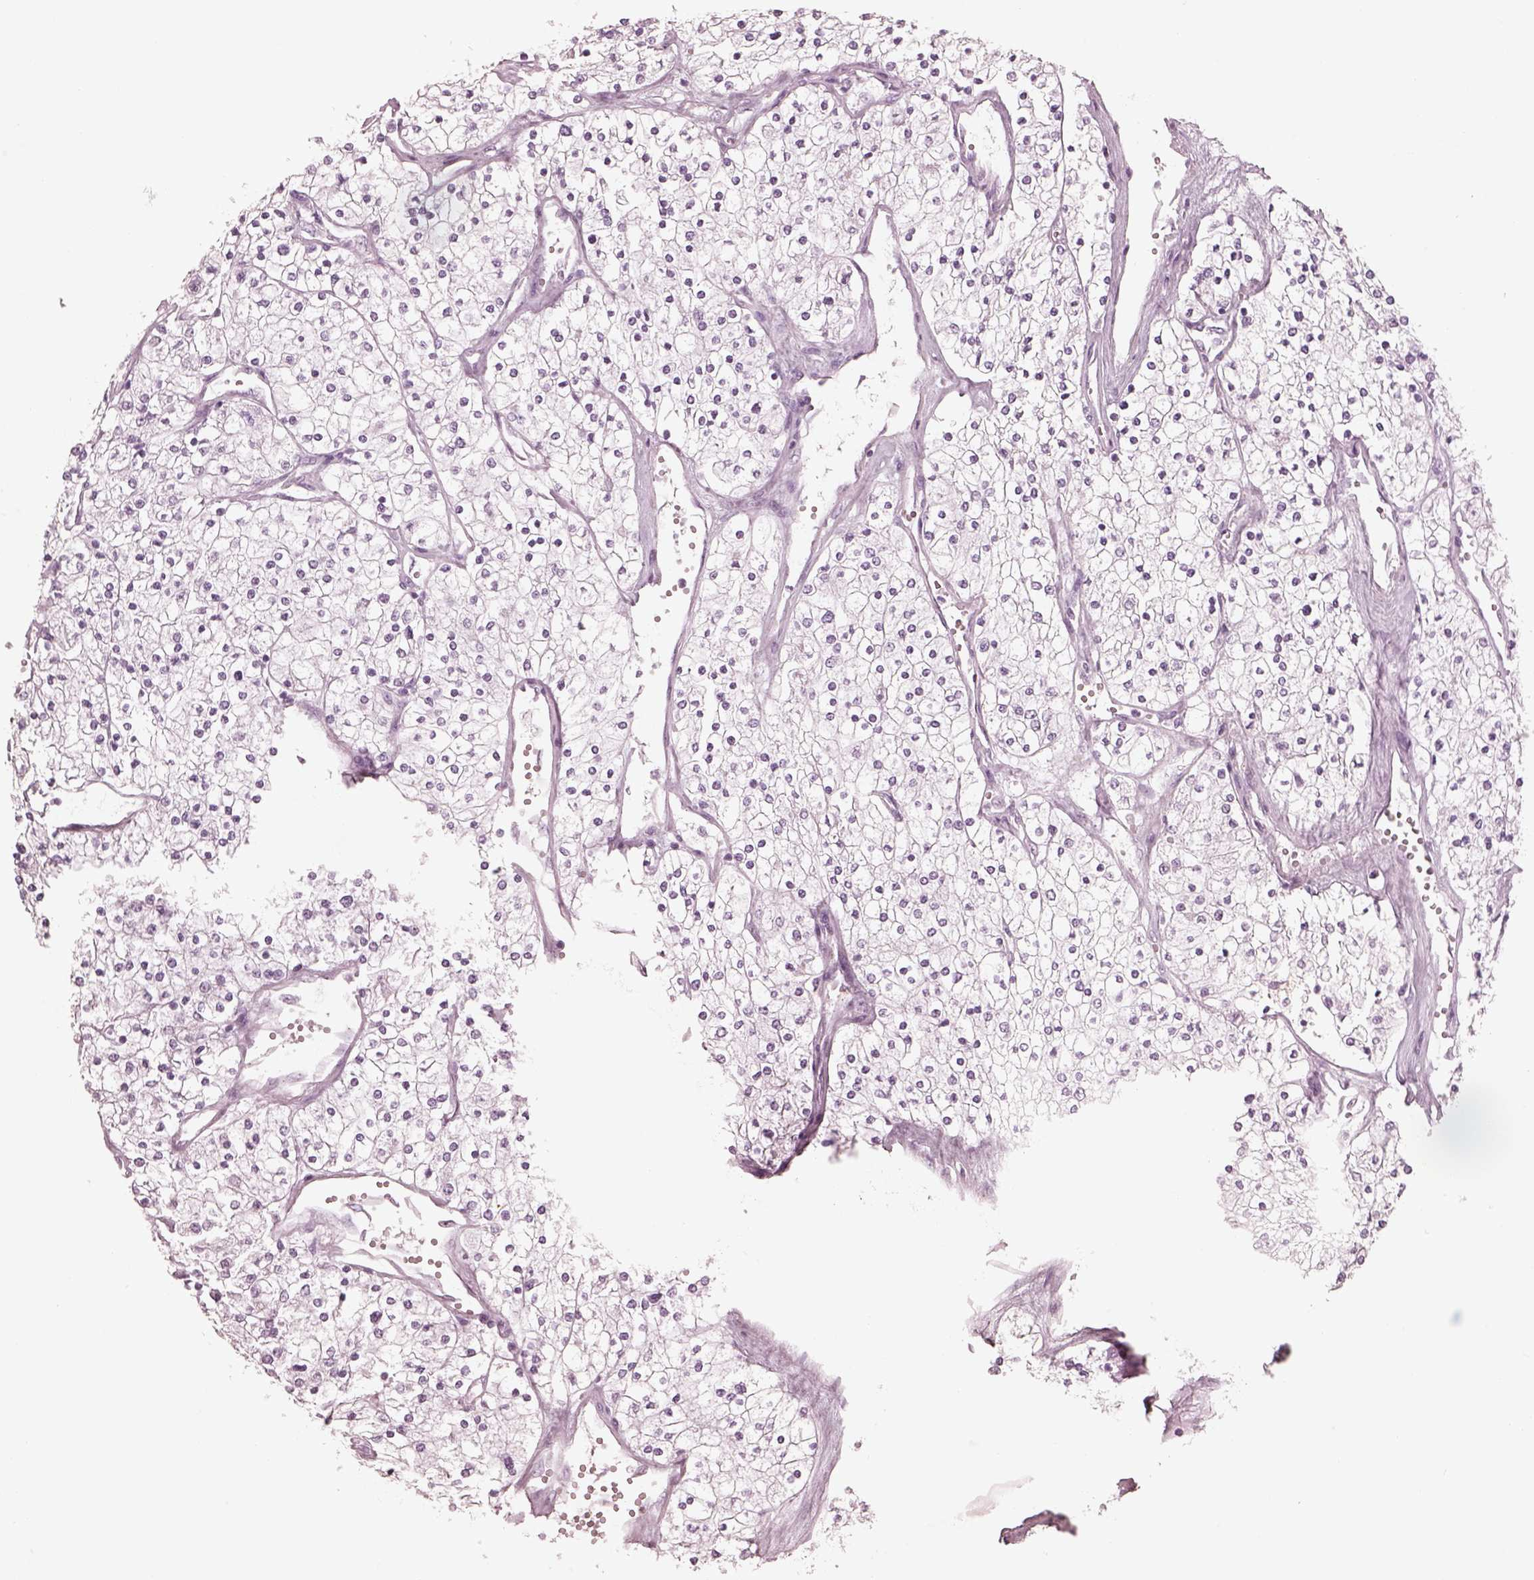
{"staining": {"intensity": "negative", "quantity": "none", "location": "none"}, "tissue": "renal cancer", "cell_type": "Tumor cells", "image_type": "cancer", "snomed": [{"axis": "morphology", "description": "Adenocarcinoma, NOS"}, {"axis": "topography", "description": "Kidney"}], "caption": "An image of human renal cancer is negative for staining in tumor cells.", "gene": "KRTAP24-1", "patient": {"sex": "male", "age": 80}}